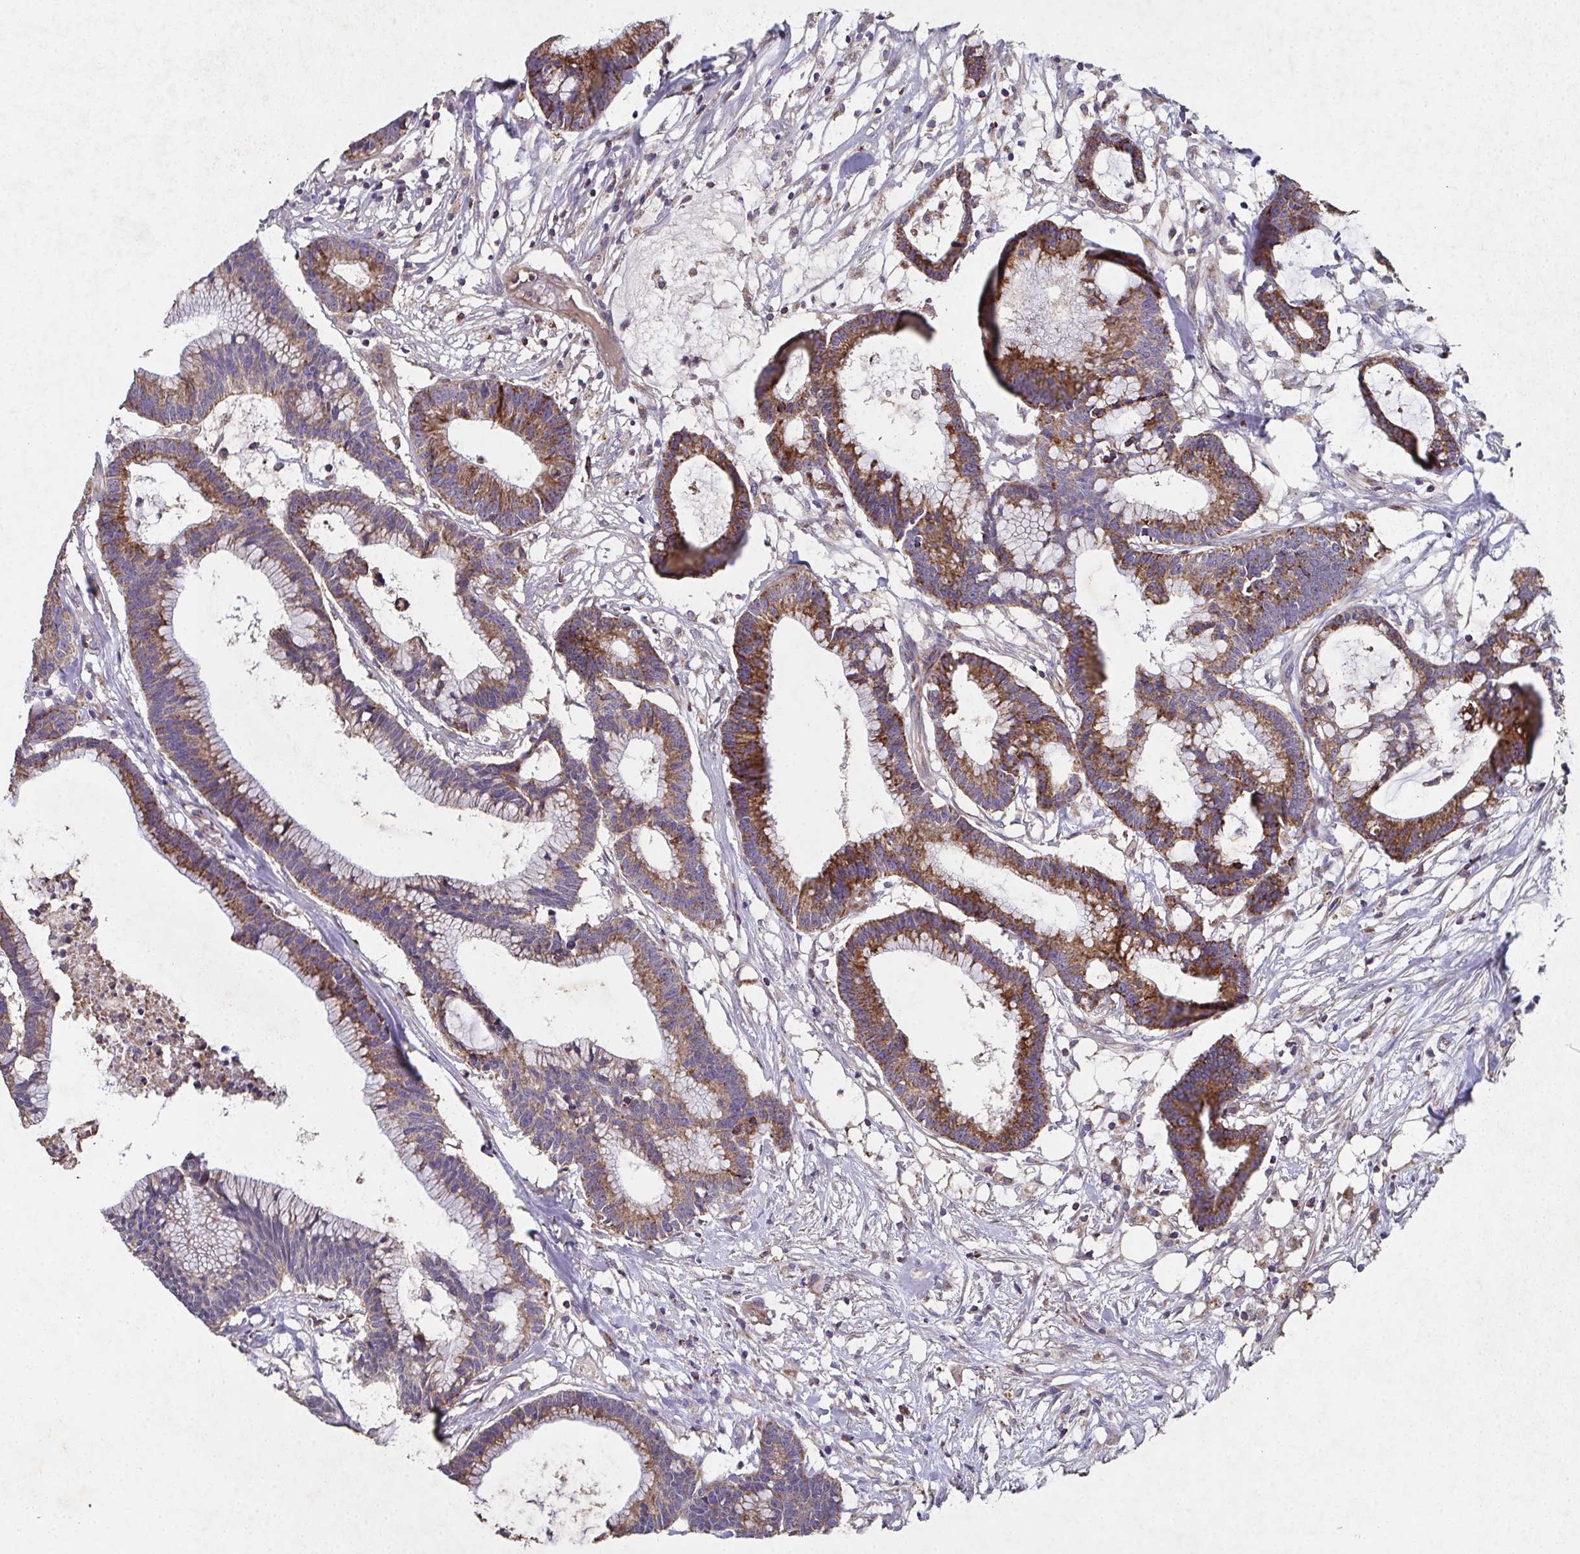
{"staining": {"intensity": "moderate", "quantity": ">75%", "location": "cytoplasmic/membranous"}, "tissue": "colorectal cancer", "cell_type": "Tumor cells", "image_type": "cancer", "snomed": [{"axis": "morphology", "description": "Adenocarcinoma, NOS"}, {"axis": "topography", "description": "Colon"}], "caption": "Protein staining by immunohistochemistry (IHC) reveals moderate cytoplasmic/membranous staining in approximately >75% of tumor cells in colorectal cancer (adenocarcinoma). Nuclei are stained in blue.", "gene": "MT-ND3", "patient": {"sex": "female", "age": 78}}